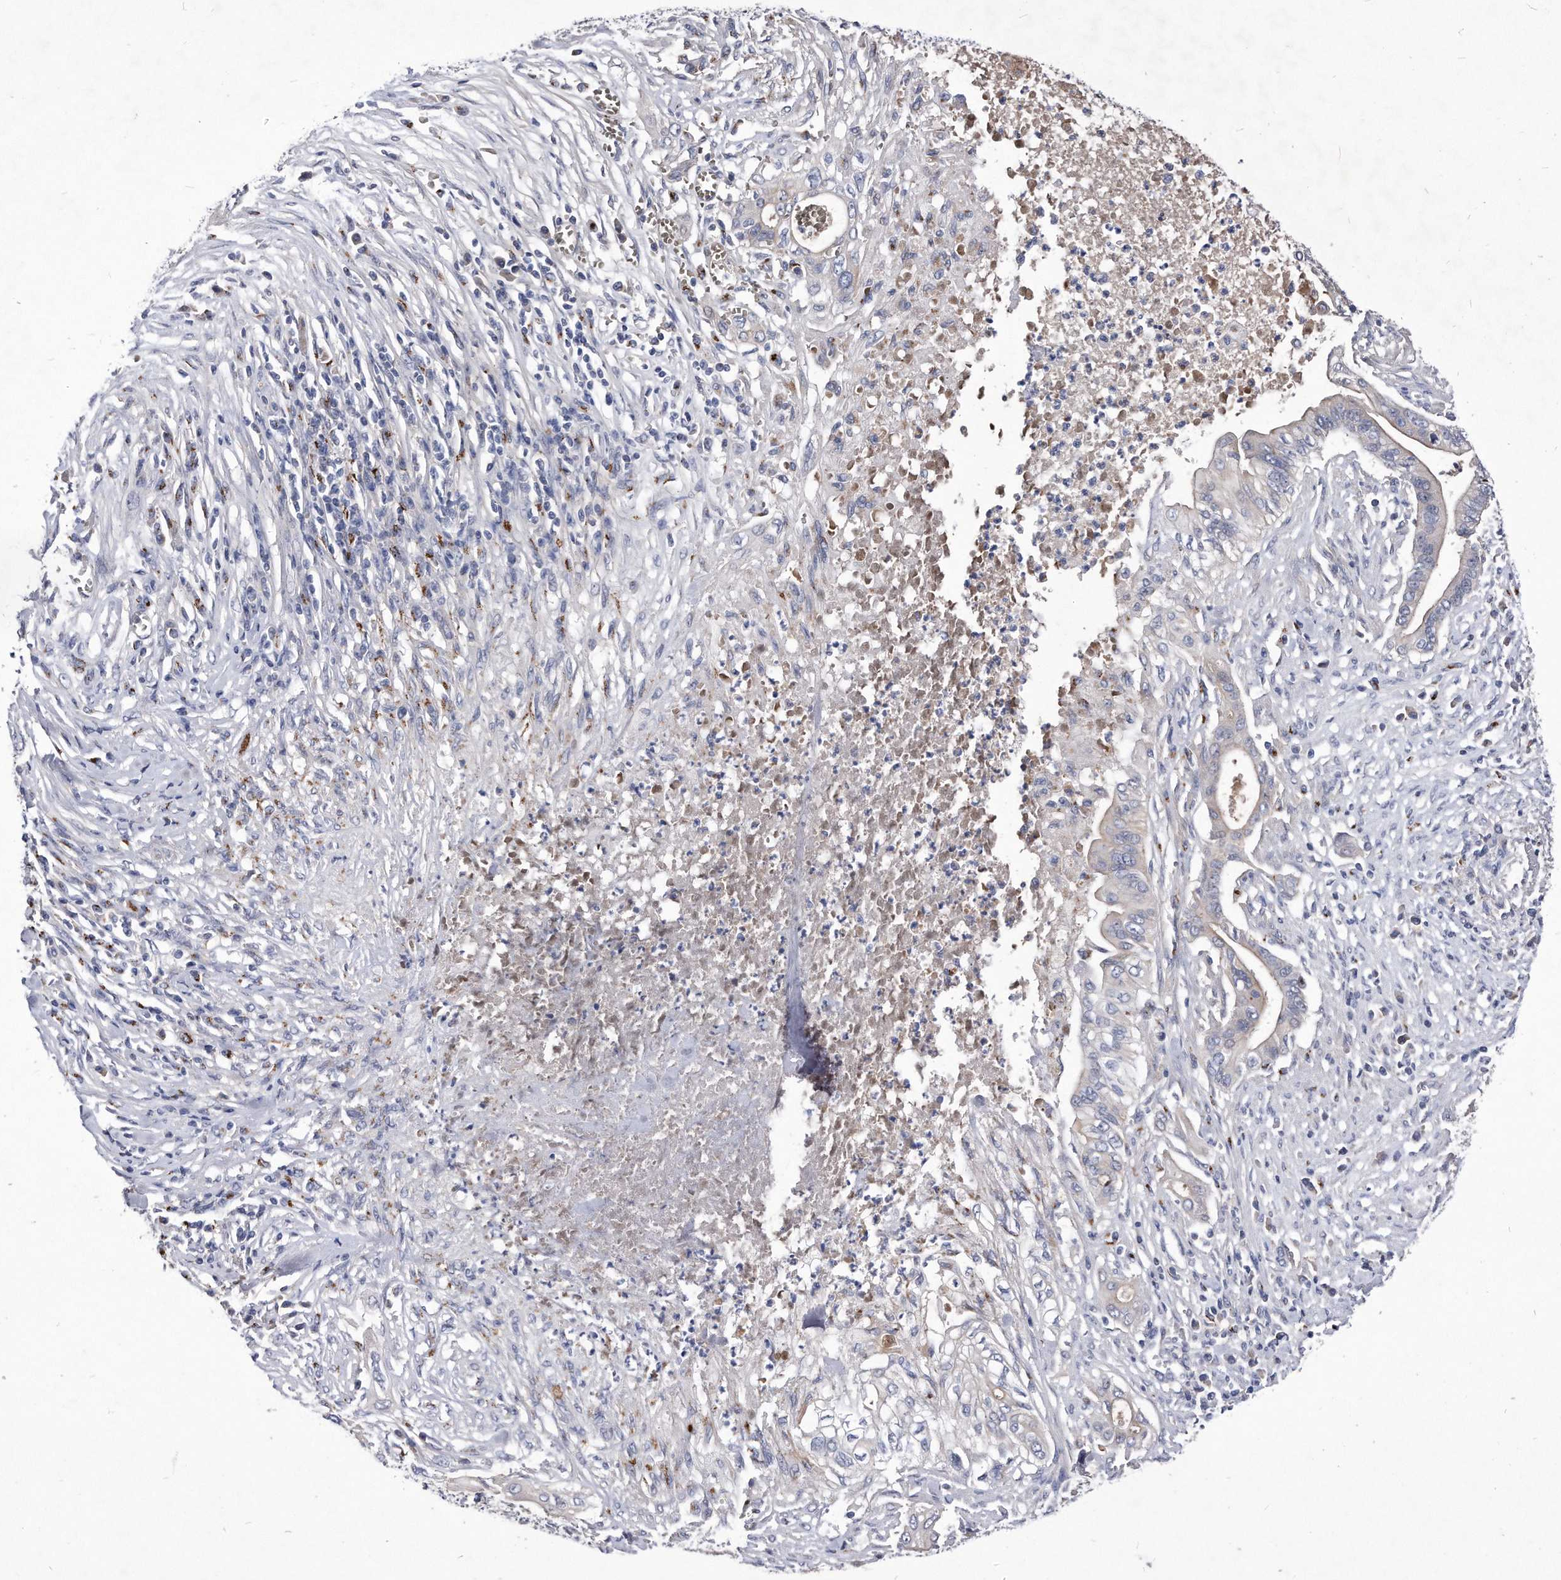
{"staining": {"intensity": "moderate", "quantity": "<25%", "location": "cytoplasmic/membranous"}, "tissue": "pancreatic cancer", "cell_type": "Tumor cells", "image_type": "cancer", "snomed": [{"axis": "morphology", "description": "Adenocarcinoma, NOS"}, {"axis": "topography", "description": "Pancreas"}], "caption": "DAB (3,3'-diaminobenzidine) immunohistochemical staining of pancreatic adenocarcinoma exhibits moderate cytoplasmic/membranous protein positivity in approximately <25% of tumor cells.", "gene": "MGAT4A", "patient": {"sex": "male", "age": 58}}